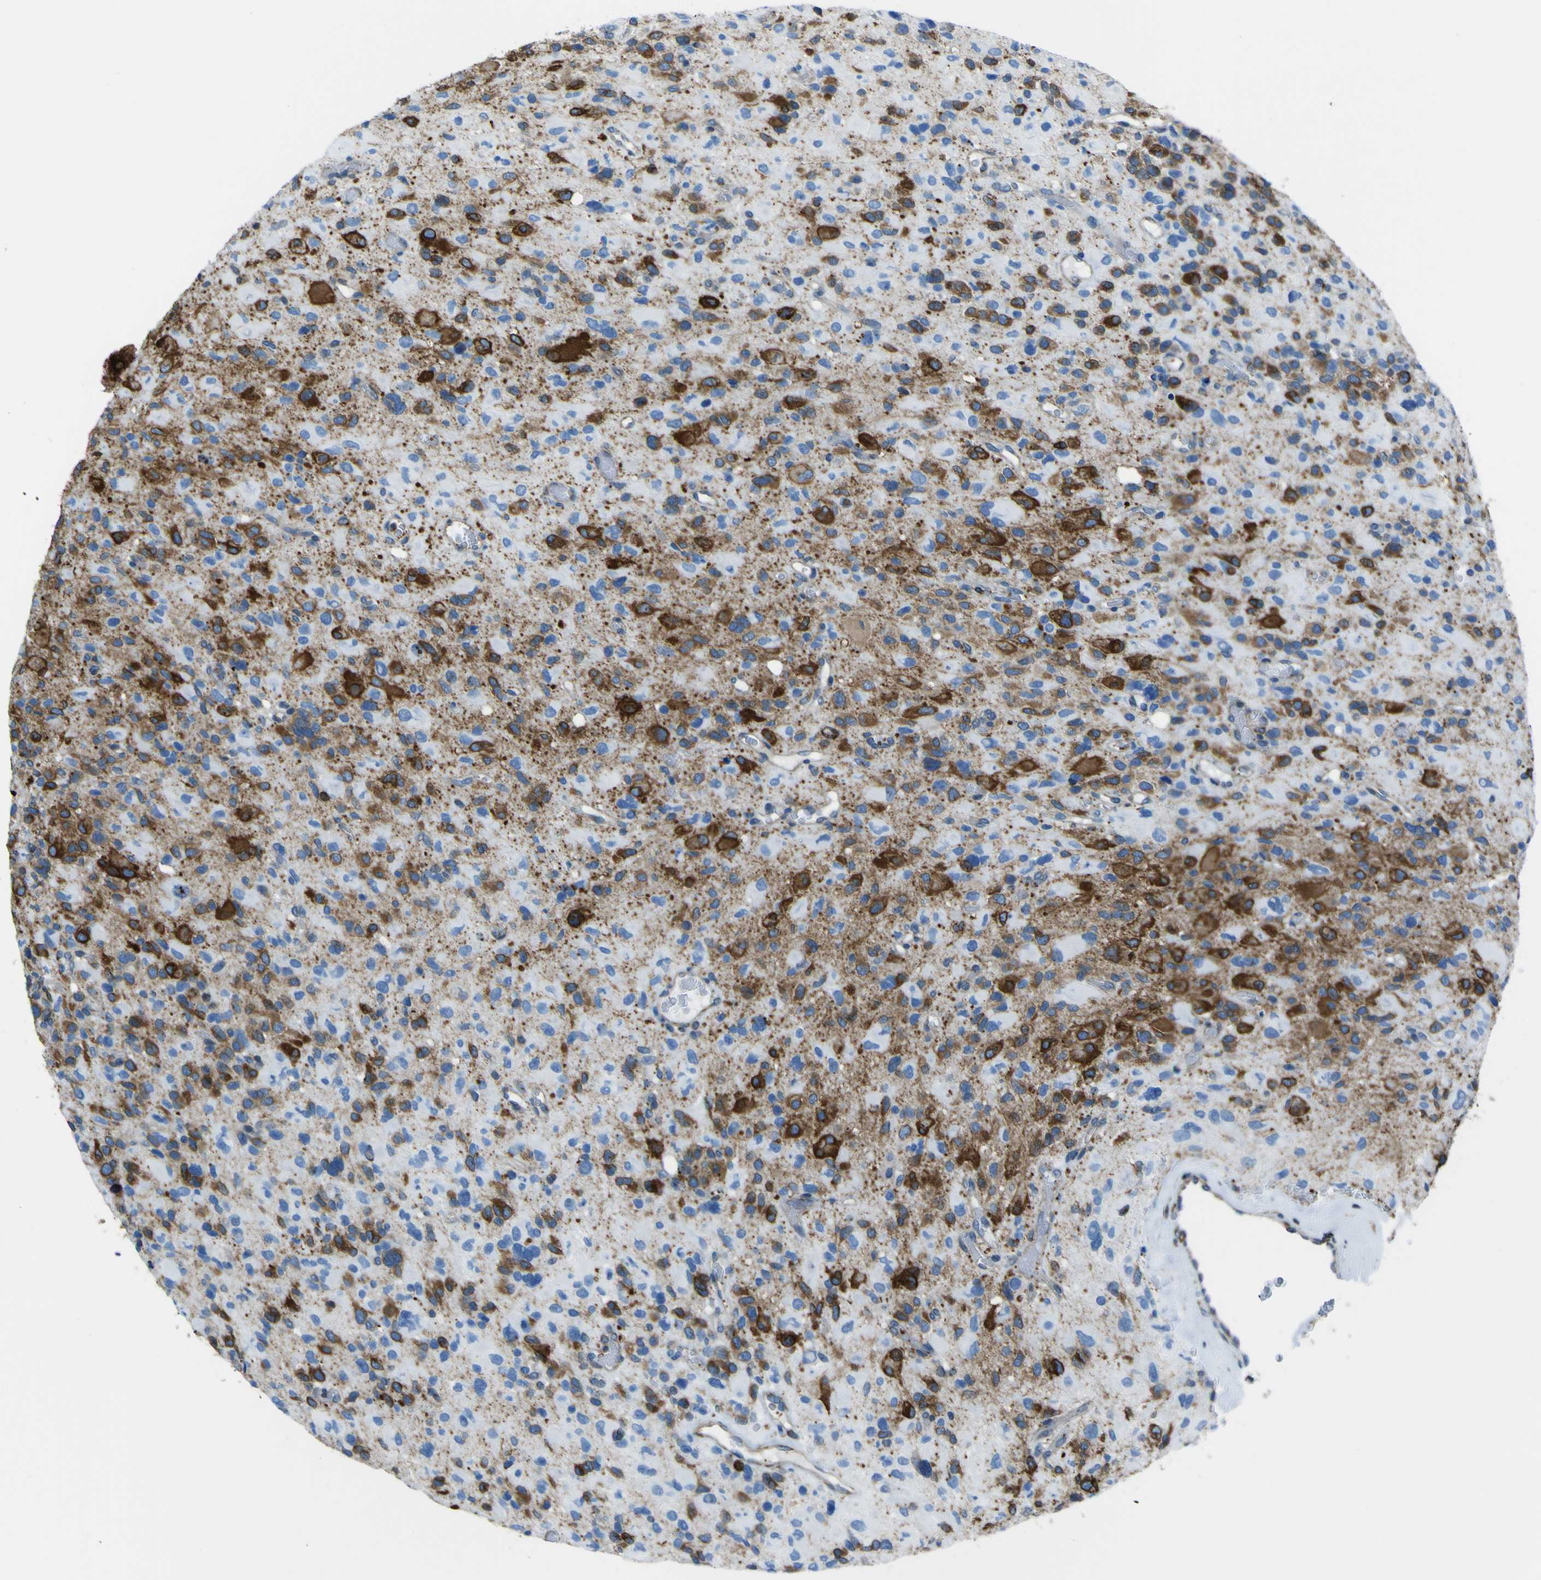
{"staining": {"intensity": "strong", "quantity": "25%-75%", "location": "cytoplasmic/membranous"}, "tissue": "glioma", "cell_type": "Tumor cells", "image_type": "cancer", "snomed": [{"axis": "morphology", "description": "Glioma, malignant, High grade"}, {"axis": "topography", "description": "Brain"}], "caption": "Protein analysis of high-grade glioma (malignant) tissue exhibits strong cytoplasmic/membranous staining in about 25%-75% of tumor cells.", "gene": "STIM1", "patient": {"sex": "male", "age": 48}}